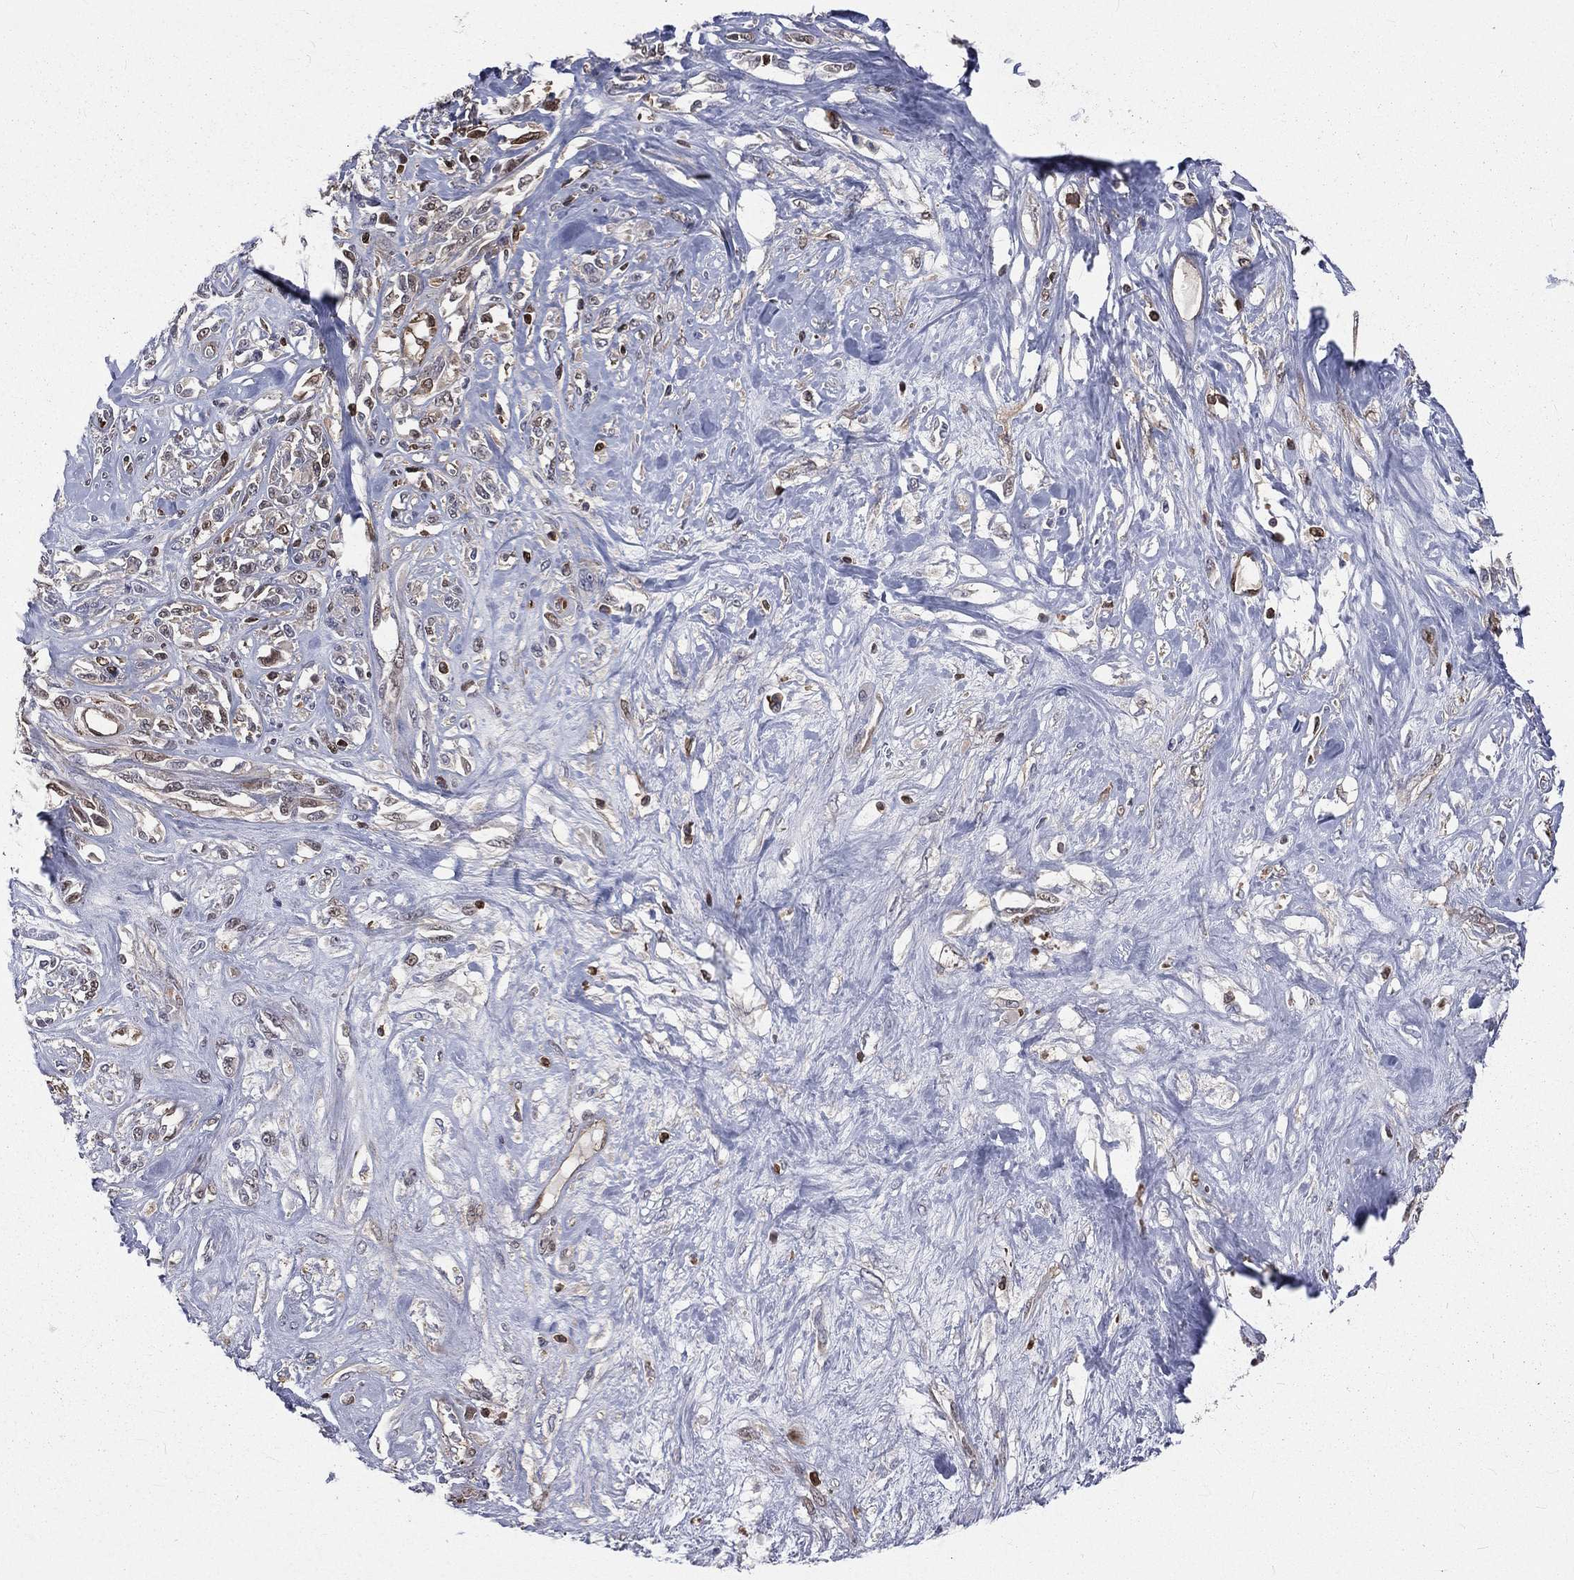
{"staining": {"intensity": "weak", "quantity": "<25%", "location": "cytoplasmic/membranous"}, "tissue": "melanoma", "cell_type": "Tumor cells", "image_type": "cancer", "snomed": [{"axis": "morphology", "description": "Malignant melanoma, NOS"}, {"axis": "topography", "description": "Skin"}], "caption": "Immunohistochemistry of melanoma reveals no expression in tumor cells.", "gene": "TBC1D2", "patient": {"sex": "female", "age": 91}}